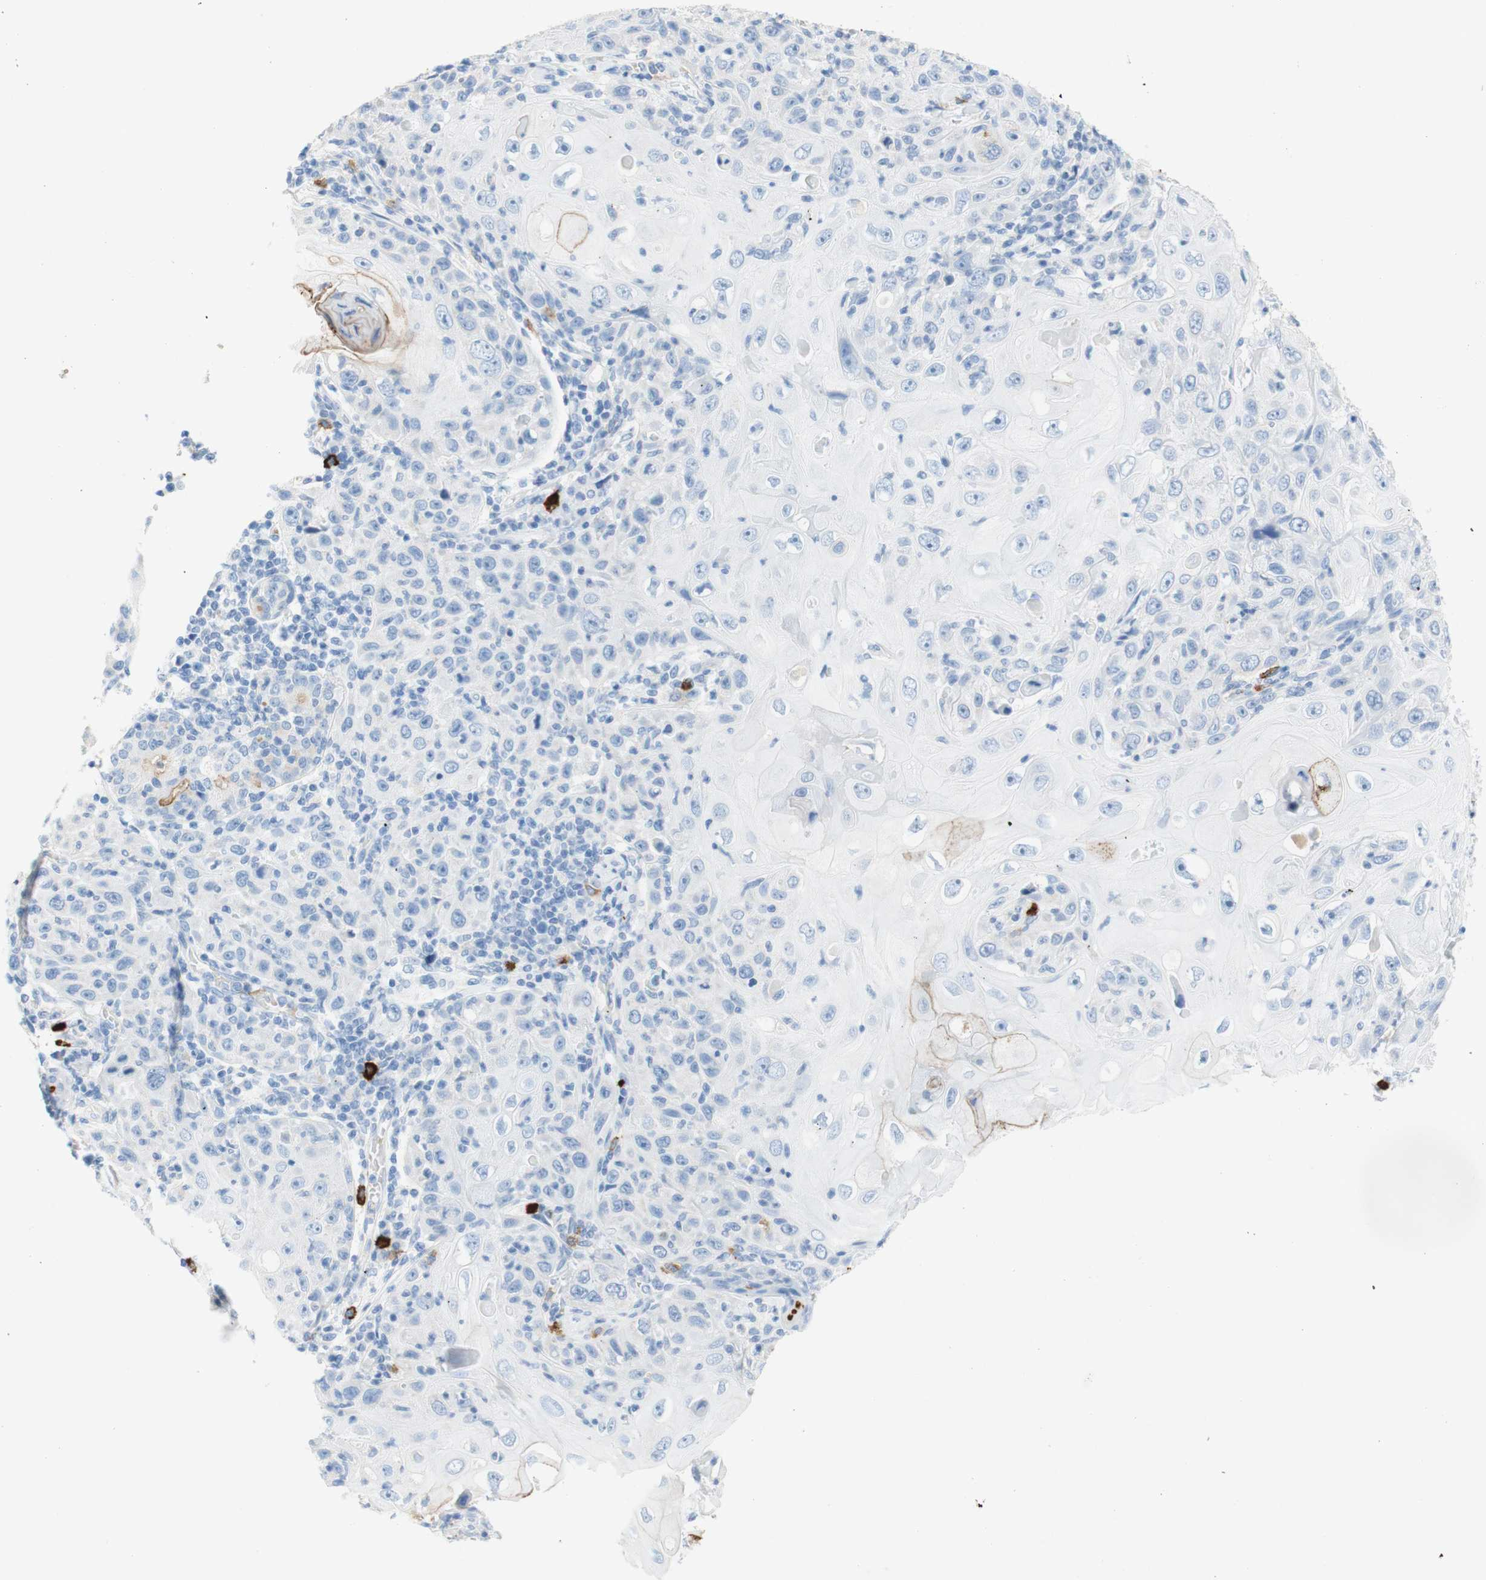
{"staining": {"intensity": "weak", "quantity": "<25%", "location": "cytoplasmic/membranous"}, "tissue": "skin cancer", "cell_type": "Tumor cells", "image_type": "cancer", "snomed": [{"axis": "morphology", "description": "Squamous cell carcinoma, NOS"}, {"axis": "topography", "description": "Skin"}], "caption": "An immunohistochemistry (IHC) micrograph of squamous cell carcinoma (skin) is shown. There is no staining in tumor cells of squamous cell carcinoma (skin).", "gene": "CEACAM1", "patient": {"sex": "female", "age": 88}}